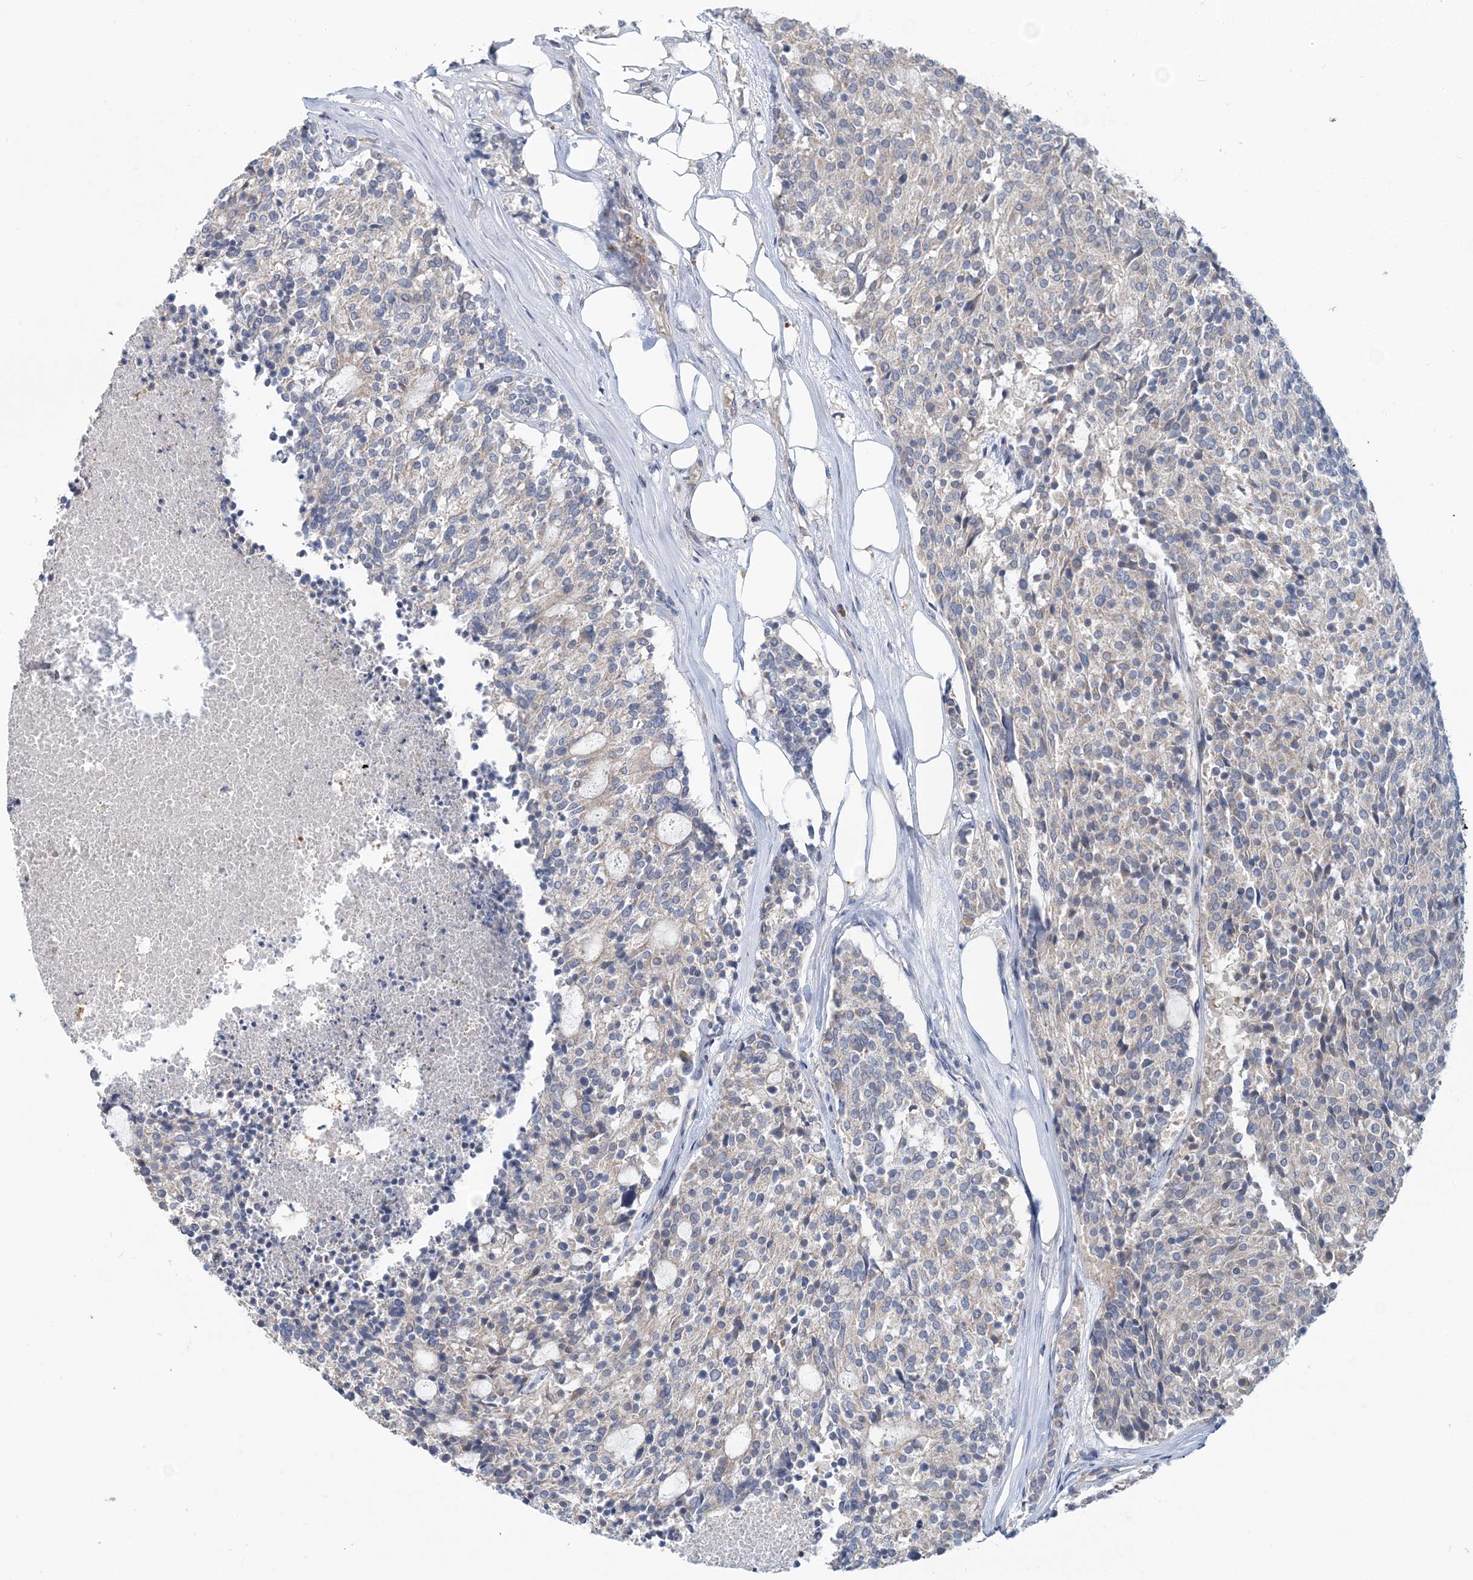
{"staining": {"intensity": "negative", "quantity": "none", "location": "none"}, "tissue": "carcinoid", "cell_type": "Tumor cells", "image_type": "cancer", "snomed": [{"axis": "morphology", "description": "Carcinoid, malignant, NOS"}, {"axis": "topography", "description": "Pancreas"}], "caption": "Protein analysis of carcinoid displays no significant positivity in tumor cells.", "gene": "RNF25", "patient": {"sex": "female", "age": 54}}